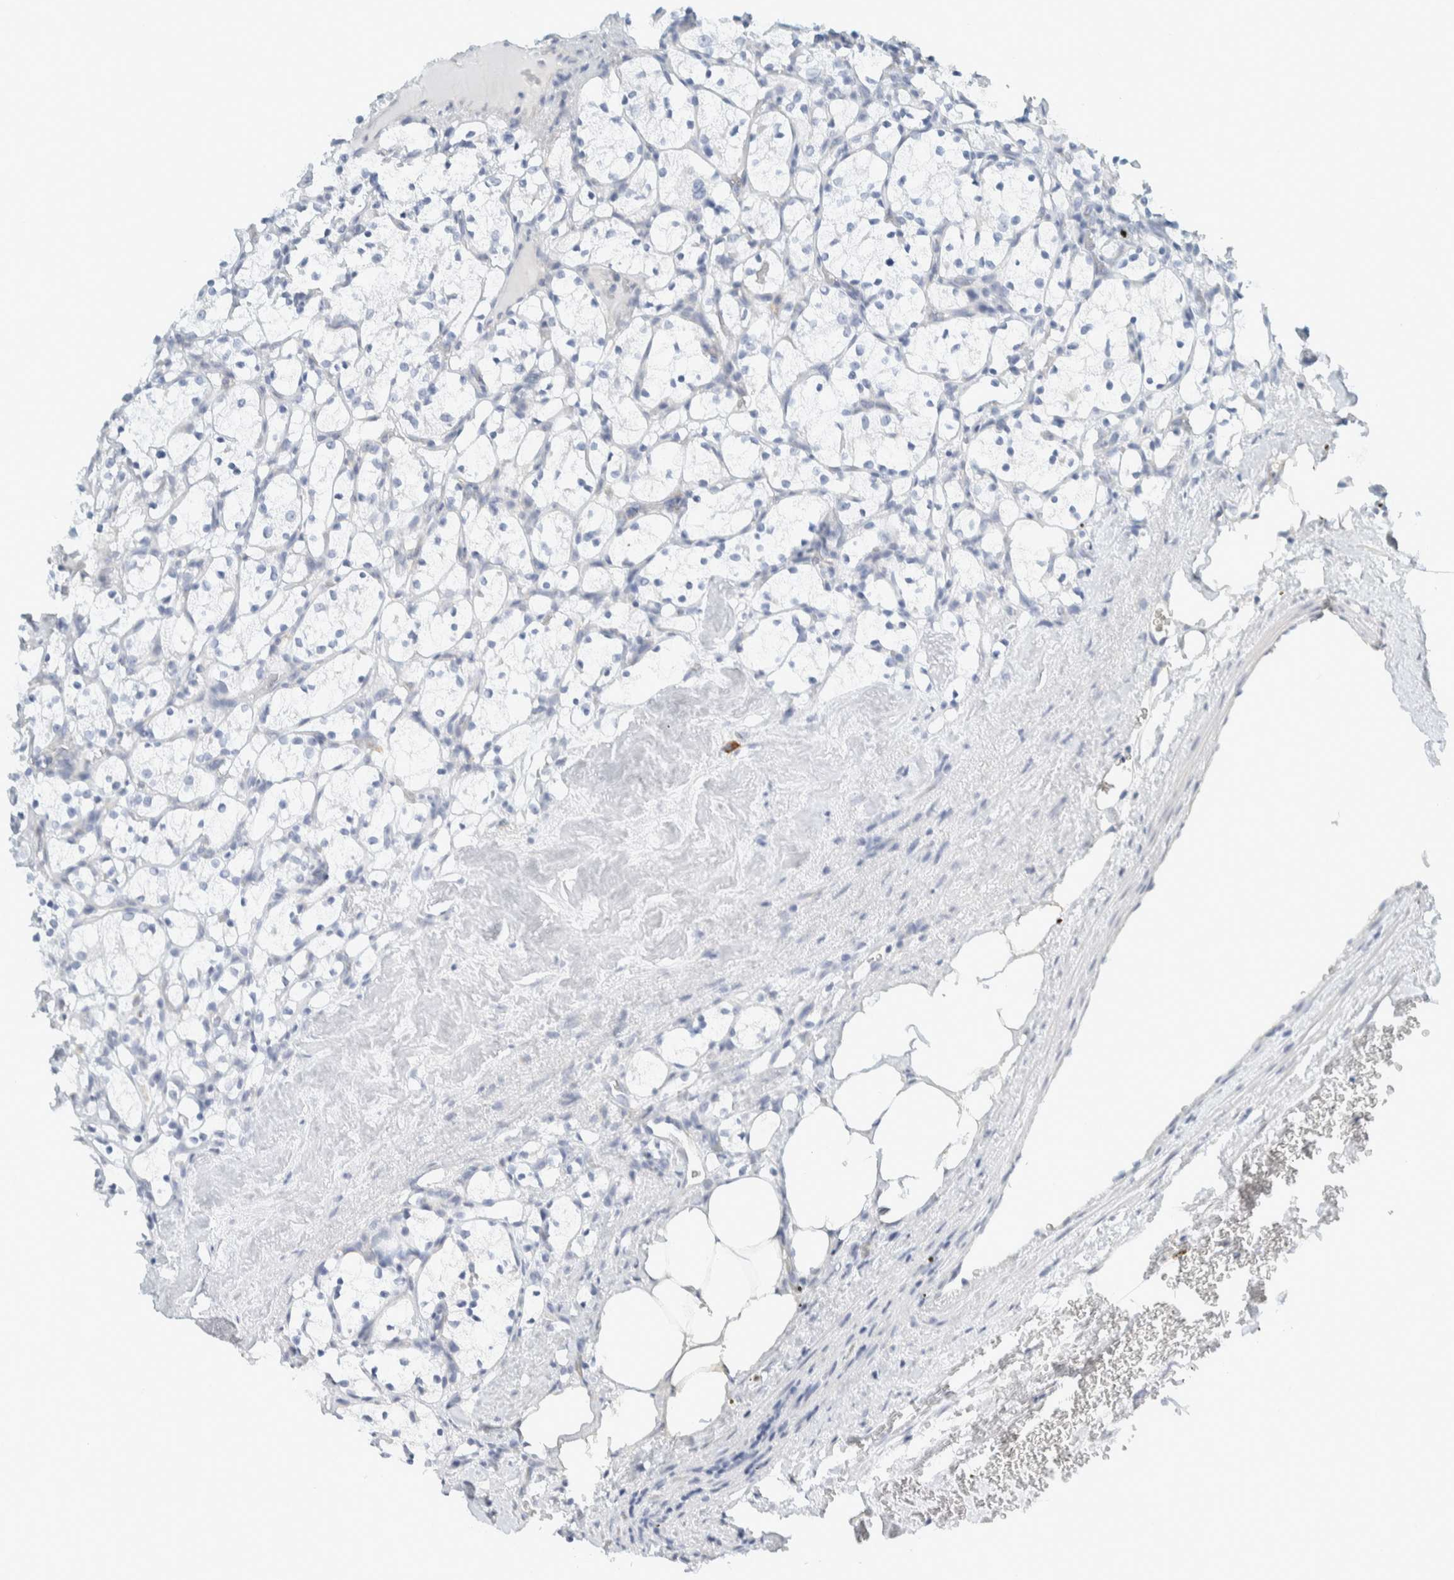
{"staining": {"intensity": "negative", "quantity": "none", "location": "none"}, "tissue": "renal cancer", "cell_type": "Tumor cells", "image_type": "cancer", "snomed": [{"axis": "morphology", "description": "Adenocarcinoma, NOS"}, {"axis": "topography", "description": "Kidney"}], "caption": "This photomicrograph is of adenocarcinoma (renal) stained with IHC to label a protein in brown with the nuclei are counter-stained blue. There is no positivity in tumor cells. (Brightfield microscopy of DAB immunohistochemistry at high magnification).", "gene": "ARHGAP27", "patient": {"sex": "female", "age": 69}}